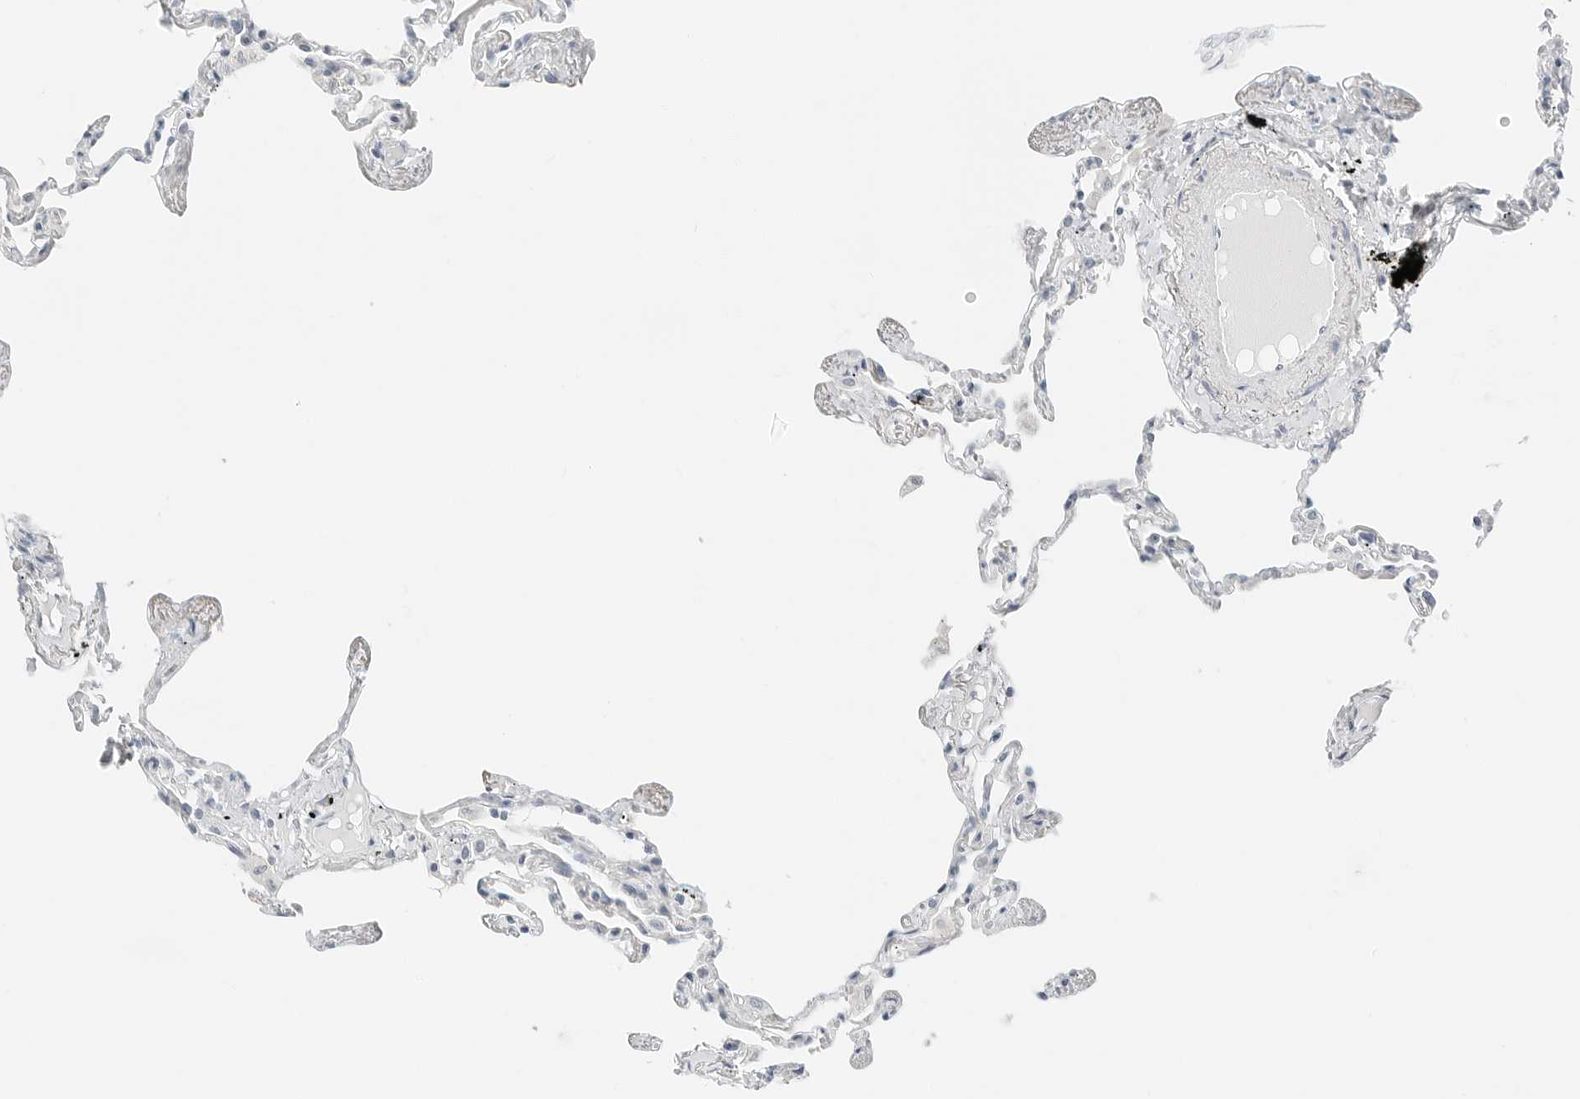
{"staining": {"intensity": "negative", "quantity": "none", "location": "none"}, "tissue": "lung", "cell_type": "Alveolar cells", "image_type": "normal", "snomed": [{"axis": "morphology", "description": "Normal tissue, NOS"}, {"axis": "topography", "description": "Lung"}], "caption": "There is no significant positivity in alveolar cells of lung. (Stains: DAB (3,3'-diaminobenzidine) immunohistochemistry with hematoxylin counter stain, Microscopy: brightfield microscopy at high magnification).", "gene": "CCSAP", "patient": {"sex": "female", "age": 67}}